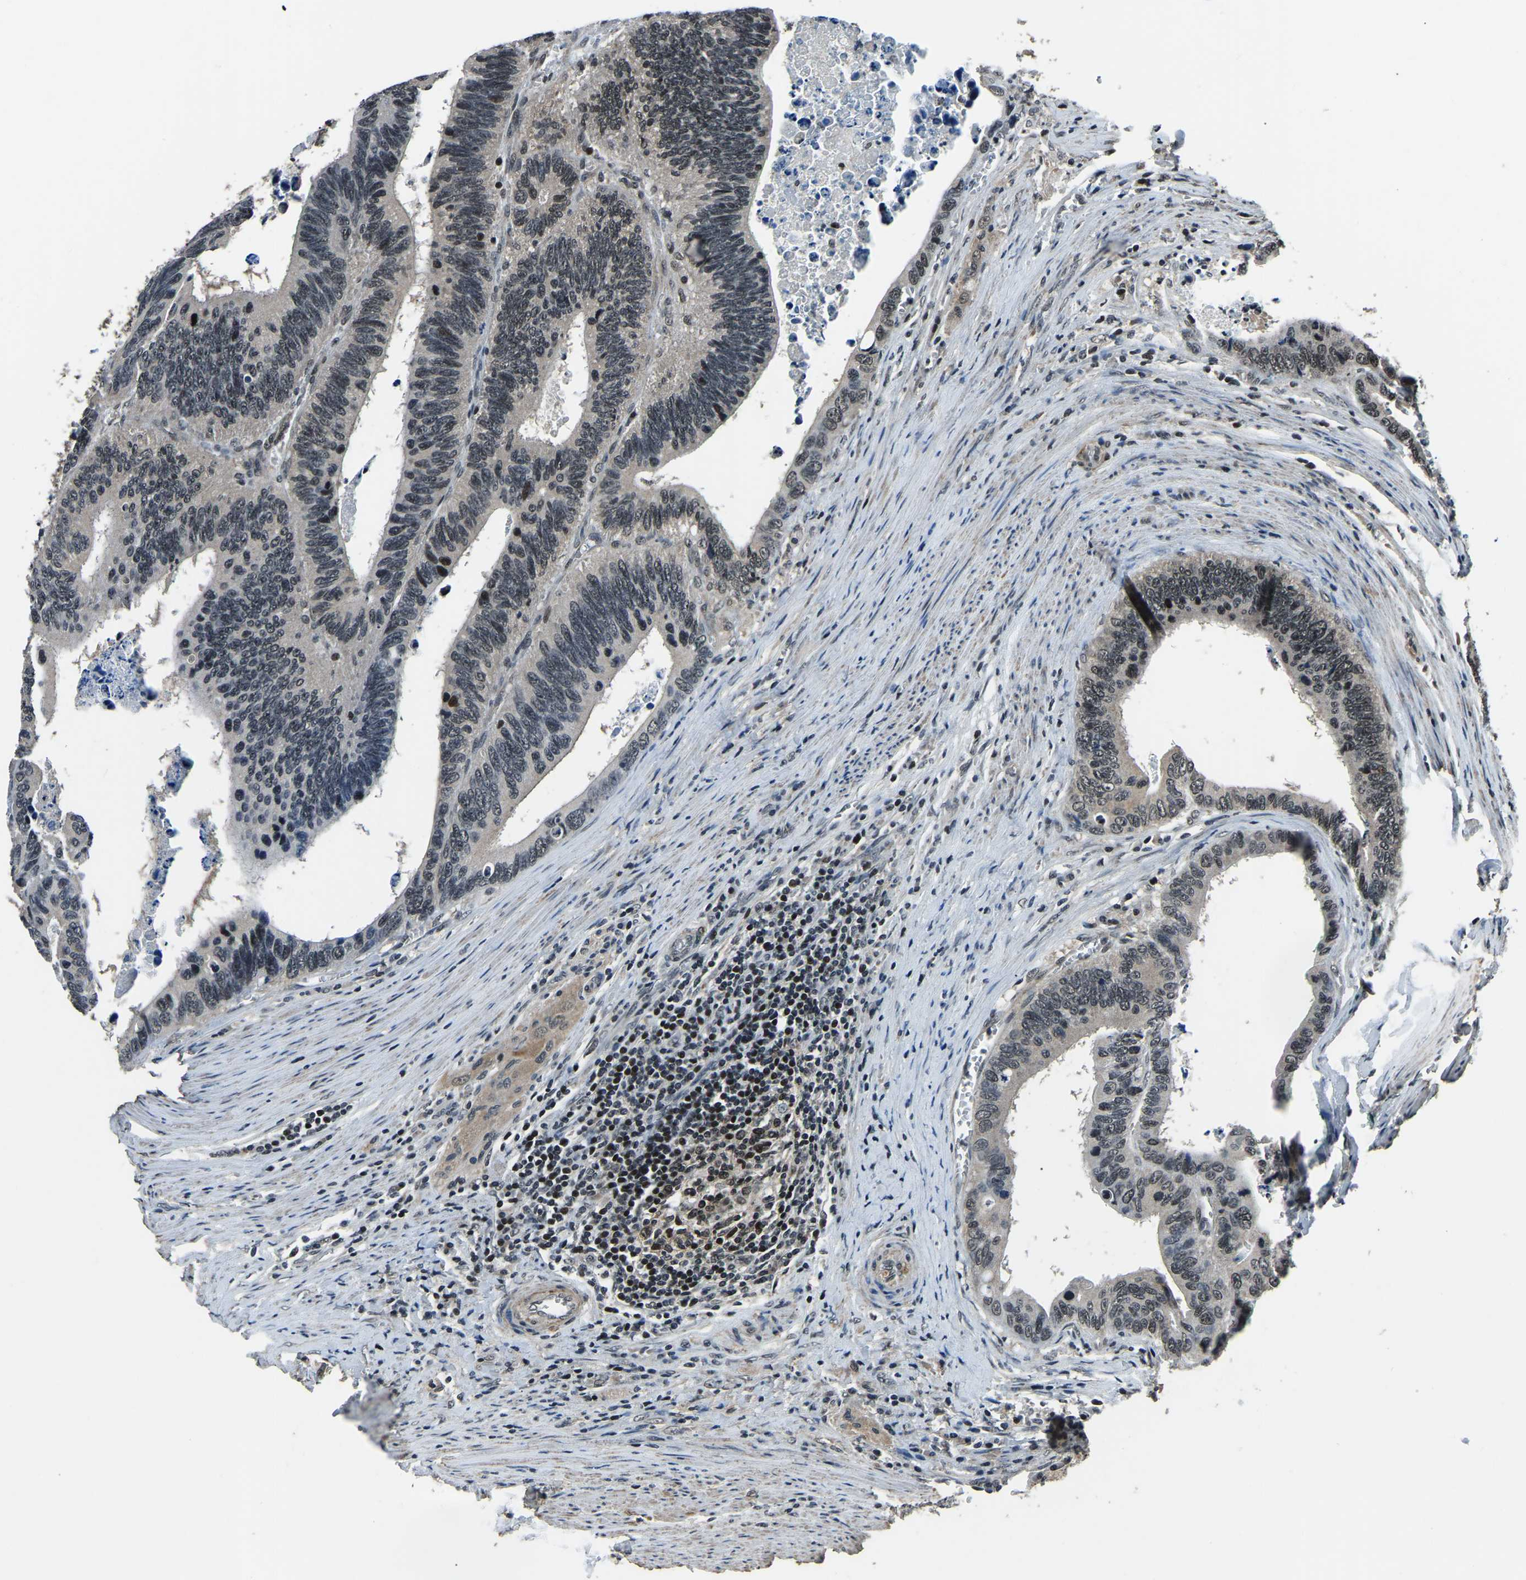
{"staining": {"intensity": "negative", "quantity": "none", "location": "none"}, "tissue": "colorectal cancer", "cell_type": "Tumor cells", "image_type": "cancer", "snomed": [{"axis": "morphology", "description": "Adenocarcinoma, NOS"}, {"axis": "topography", "description": "Colon"}], "caption": "High magnification brightfield microscopy of colorectal adenocarcinoma stained with DAB (3,3'-diaminobenzidine) (brown) and counterstained with hematoxylin (blue): tumor cells show no significant expression. (Immunohistochemistry (ihc), brightfield microscopy, high magnification).", "gene": "ANKIB1", "patient": {"sex": "male", "age": 72}}